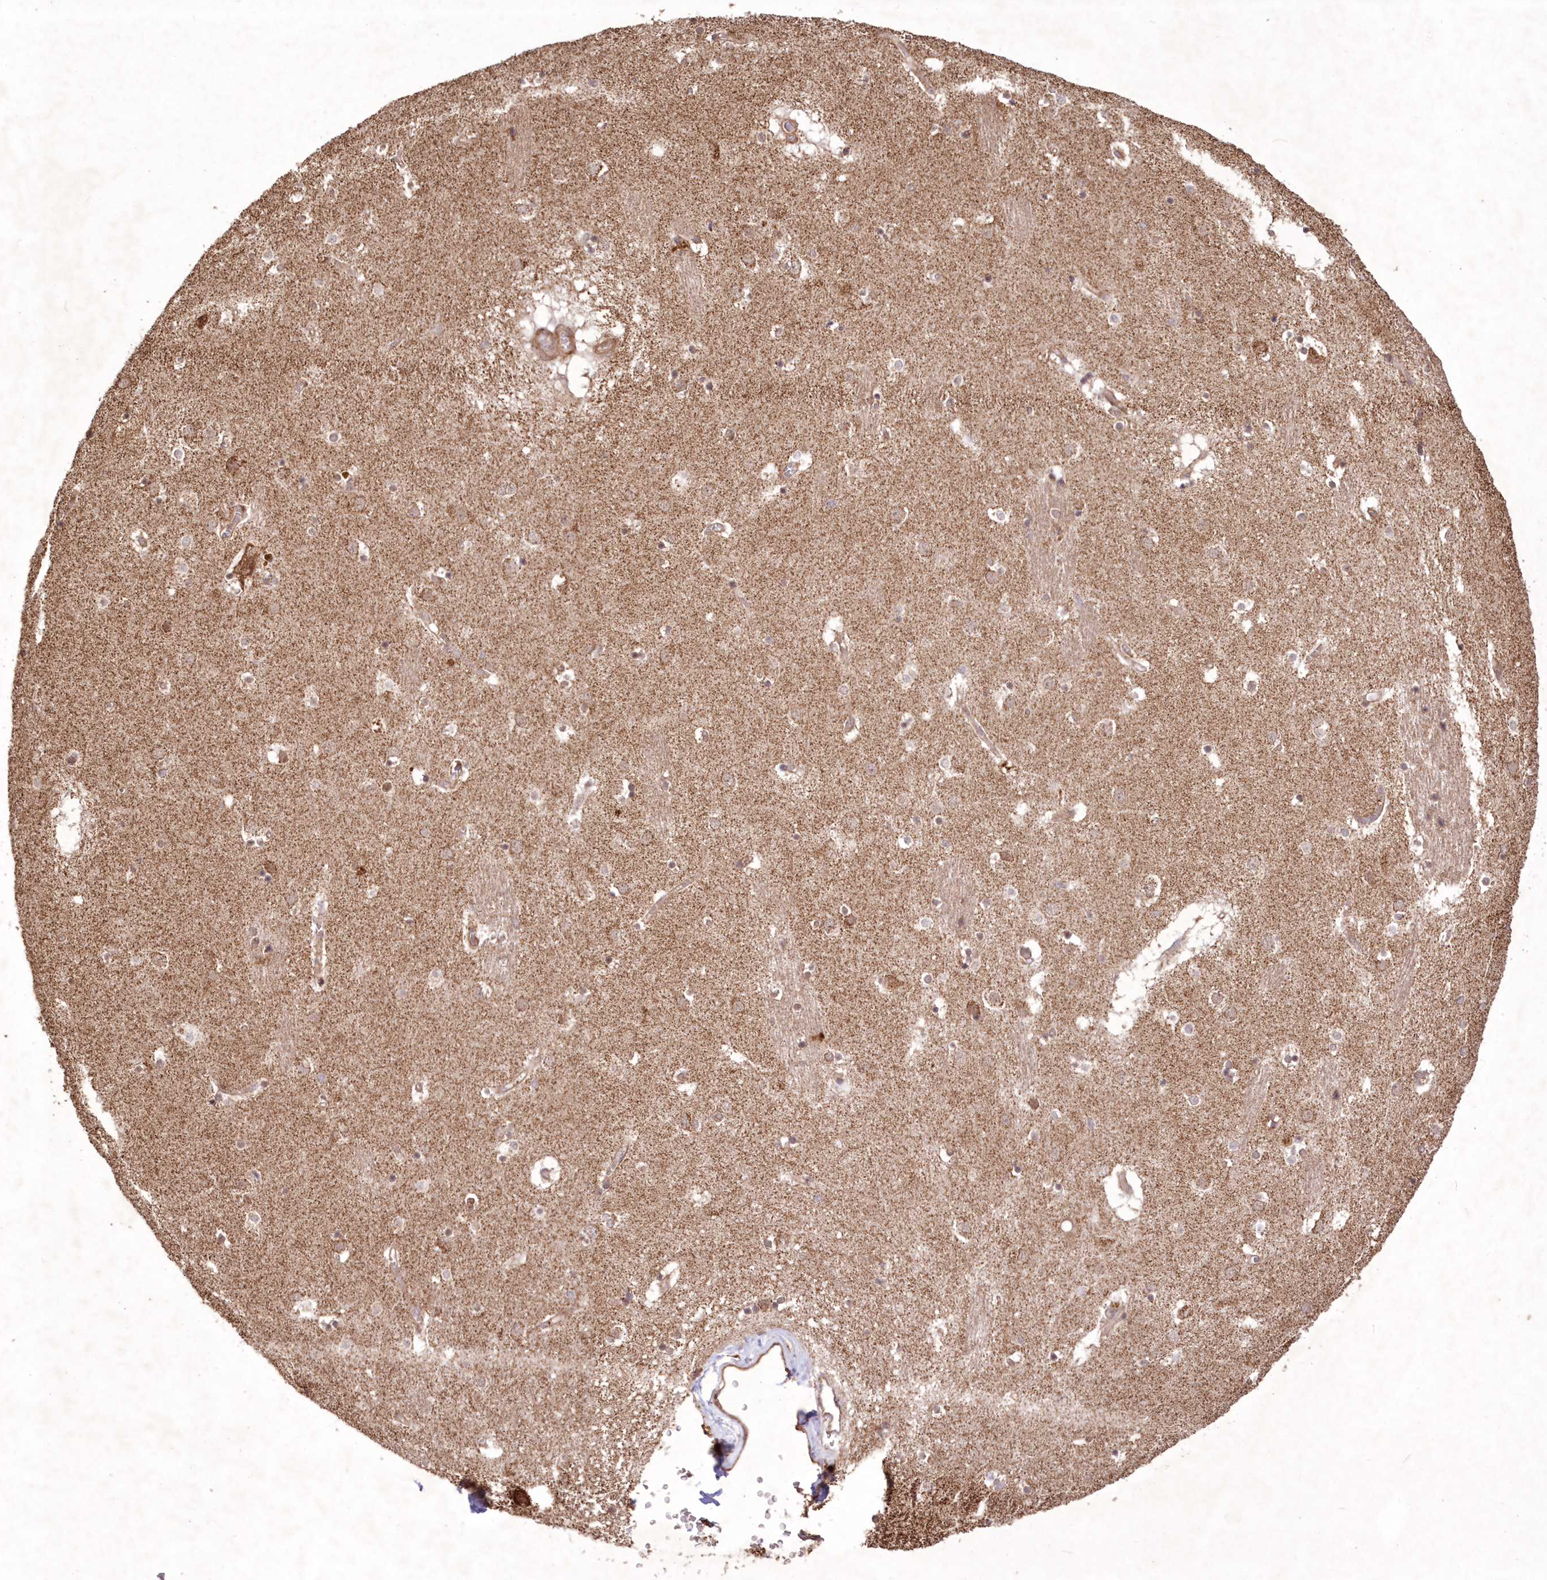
{"staining": {"intensity": "moderate", "quantity": ">75%", "location": "cytoplasmic/membranous,nuclear"}, "tissue": "caudate", "cell_type": "Glial cells", "image_type": "normal", "snomed": [{"axis": "morphology", "description": "Normal tissue, NOS"}, {"axis": "topography", "description": "Lateral ventricle wall"}], "caption": "Protein expression analysis of normal caudate reveals moderate cytoplasmic/membranous,nuclear staining in approximately >75% of glial cells. Nuclei are stained in blue.", "gene": "TMEM139", "patient": {"sex": "male", "age": 70}}